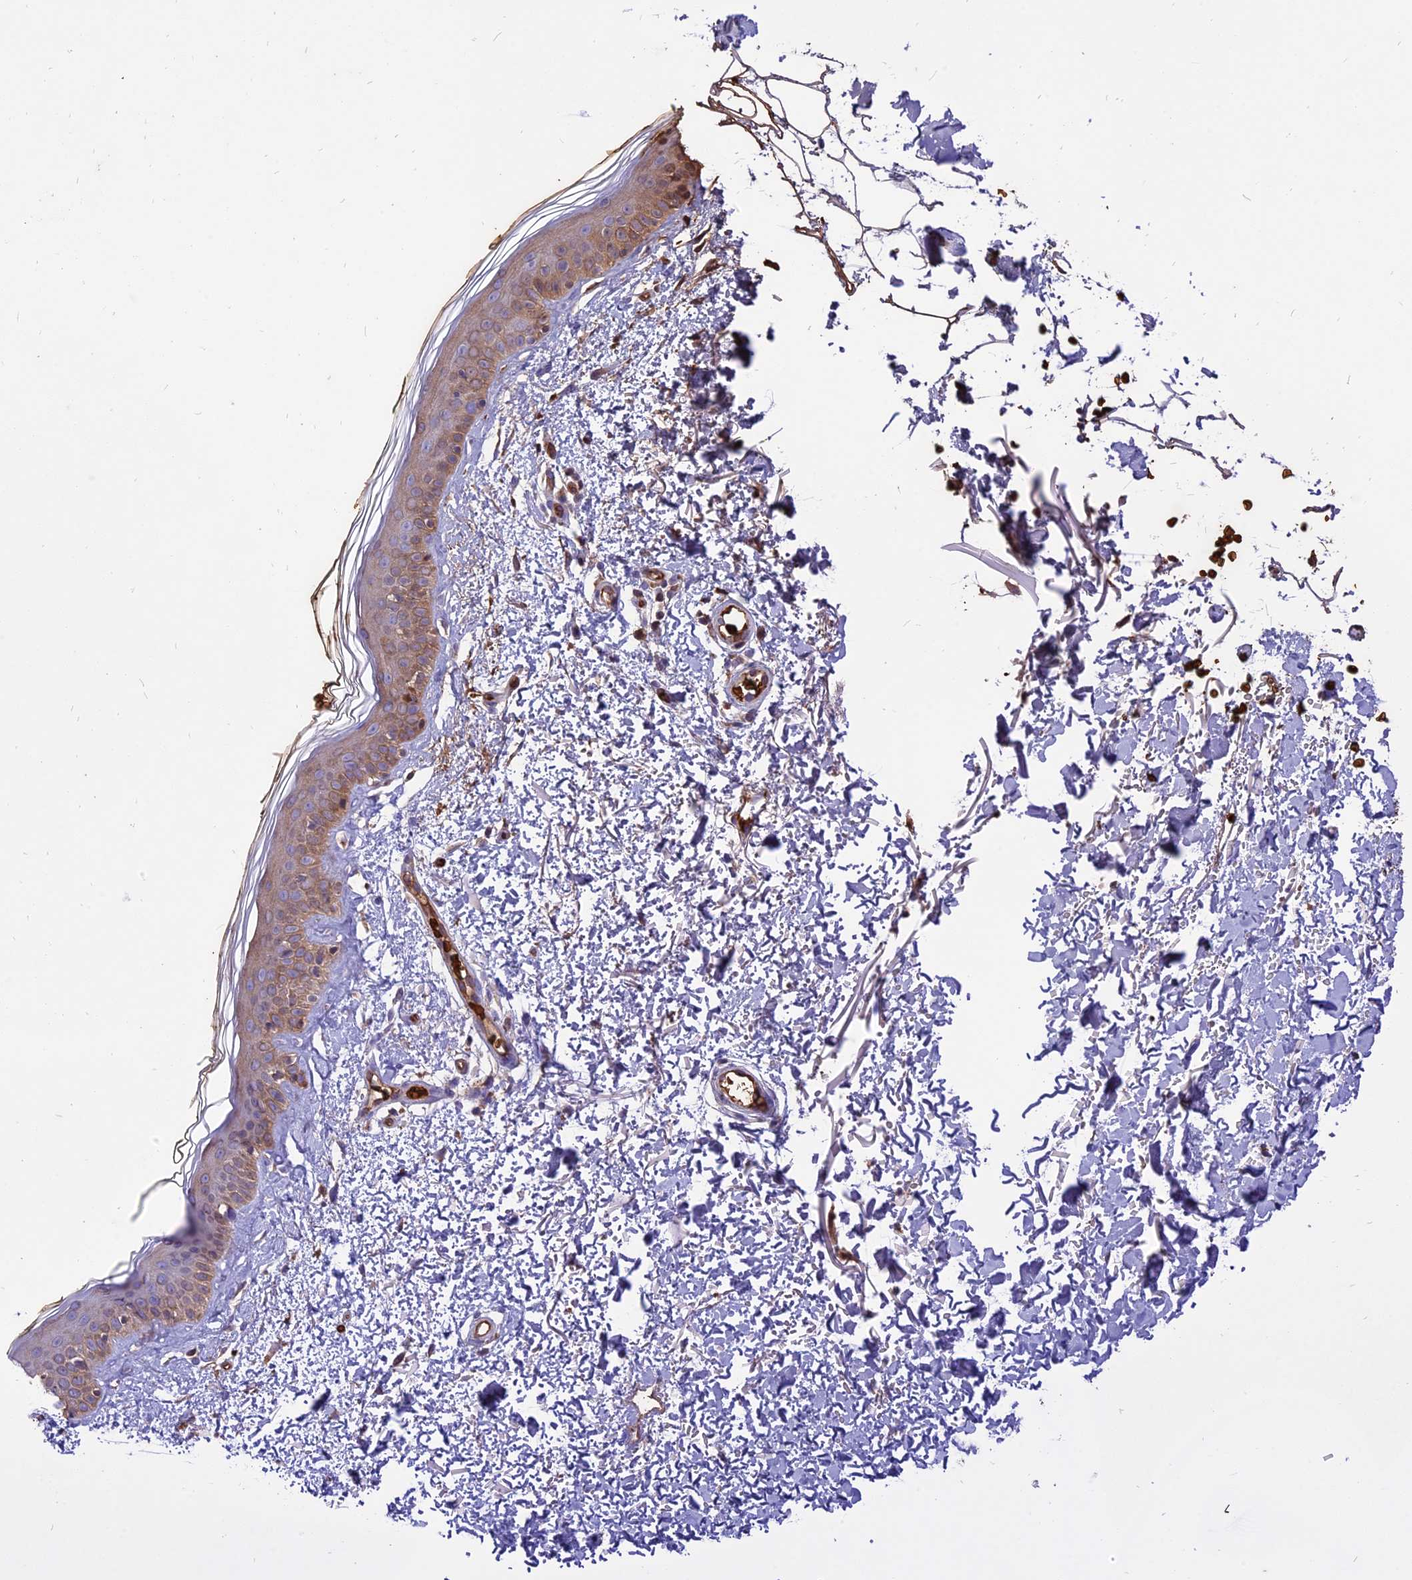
{"staining": {"intensity": "negative", "quantity": "none", "location": "none"}, "tissue": "skin", "cell_type": "Fibroblasts", "image_type": "normal", "snomed": [{"axis": "morphology", "description": "Normal tissue, NOS"}, {"axis": "topography", "description": "Skin"}], "caption": "Fibroblasts show no significant positivity in benign skin.", "gene": "TTC4", "patient": {"sex": "male", "age": 66}}